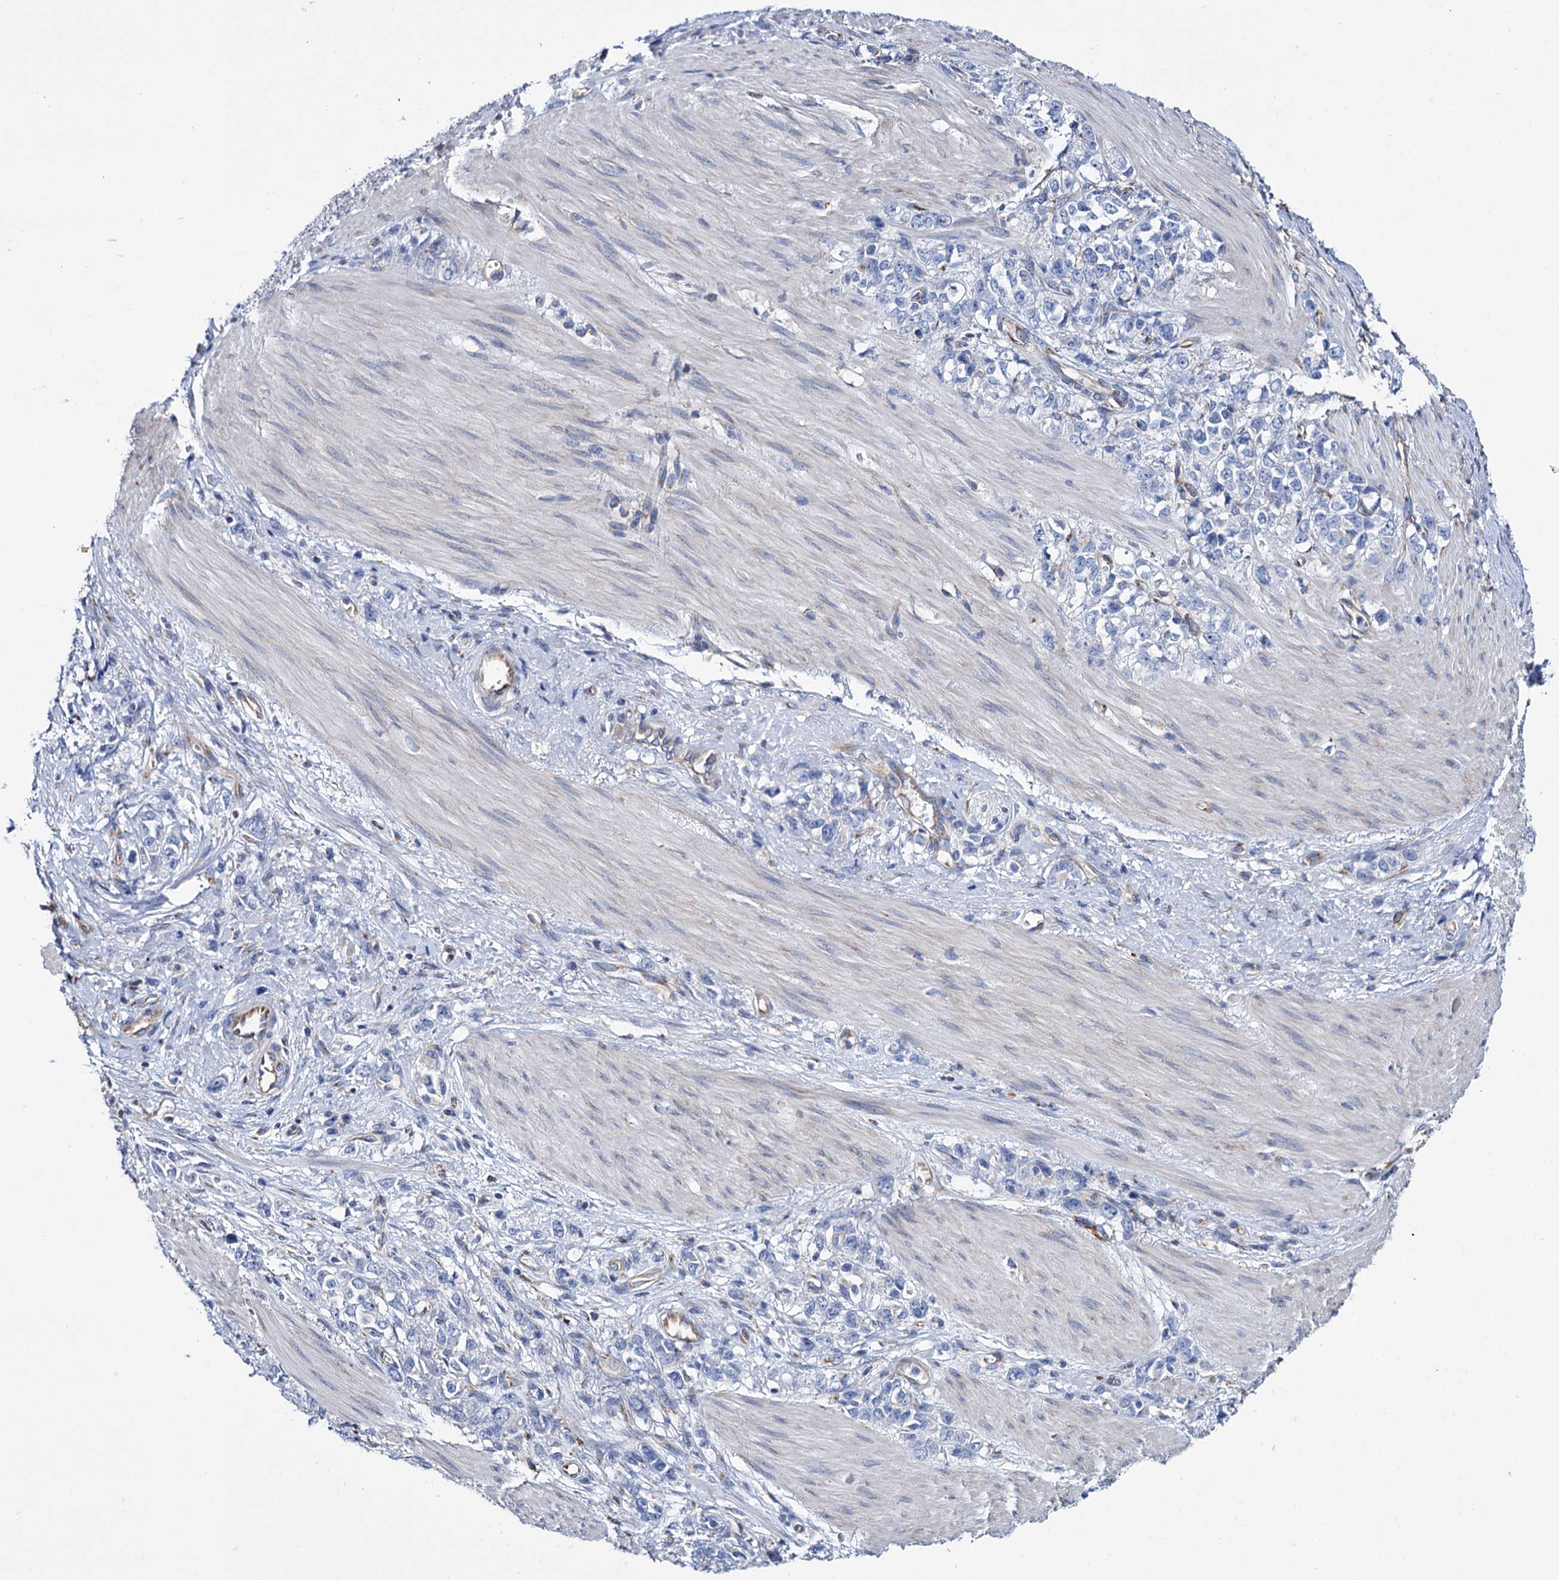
{"staining": {"intensity": "negative", "quantity": "none", "location": "none"}, "tissue": "stomach cancer", "cell_type": "Tumor cells", "image_type": "cancer", "snomed": [{"axis": "morphology", "description": "Adenocarcinoma, NOS"}, {"axis": "topography", "description": "Stomach"}], "caption": "This is an immunohistochemistry image of human adenocarcinoma (stomach). There is no staining in tumor cells.", "gene": "SCPEP1", "patient": {"sex": "female", "age": 76}}